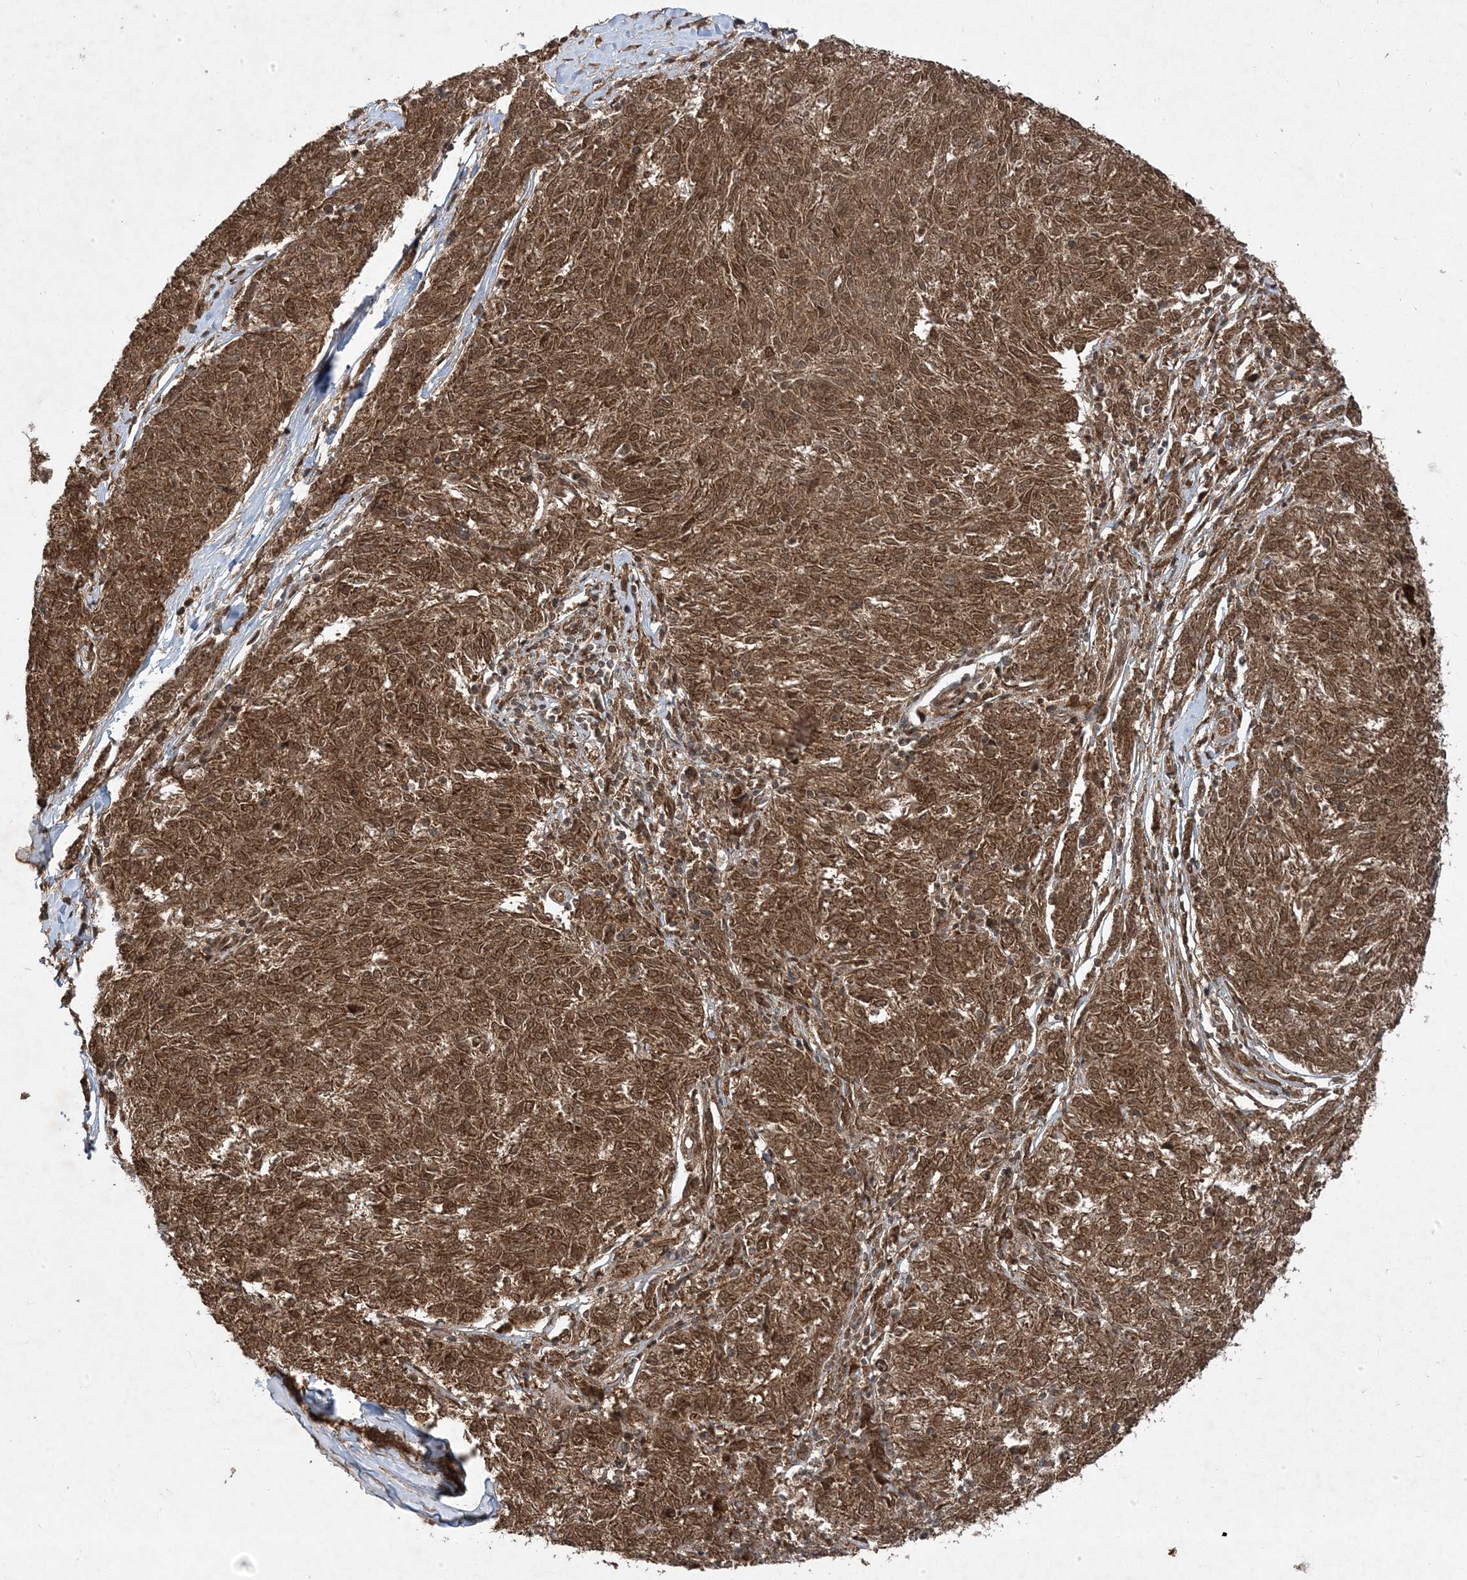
{"staining": {"intensity": "moderate", "quantity": ">75%", "location": "cytoplasmic/membranous,nuclear"}, "tissue": "melanoma", "cell_type": "Tumor cells", "image_type": "cancer", "snomed": [{"axis": "morphology", "description": "Malignant melanoma, NOS"}, {"axis": "topography", "description": "Skin"}], "caption": "Immunohistochemistry (IHC) of human malignant melanoma exhibits medium levels of moderate cytoplasmic/membranous and nuclear positivity in about >75% of tumor cells.", "gene": "PLEKHM2", "patient": {"sex": "female", "age": 72}}